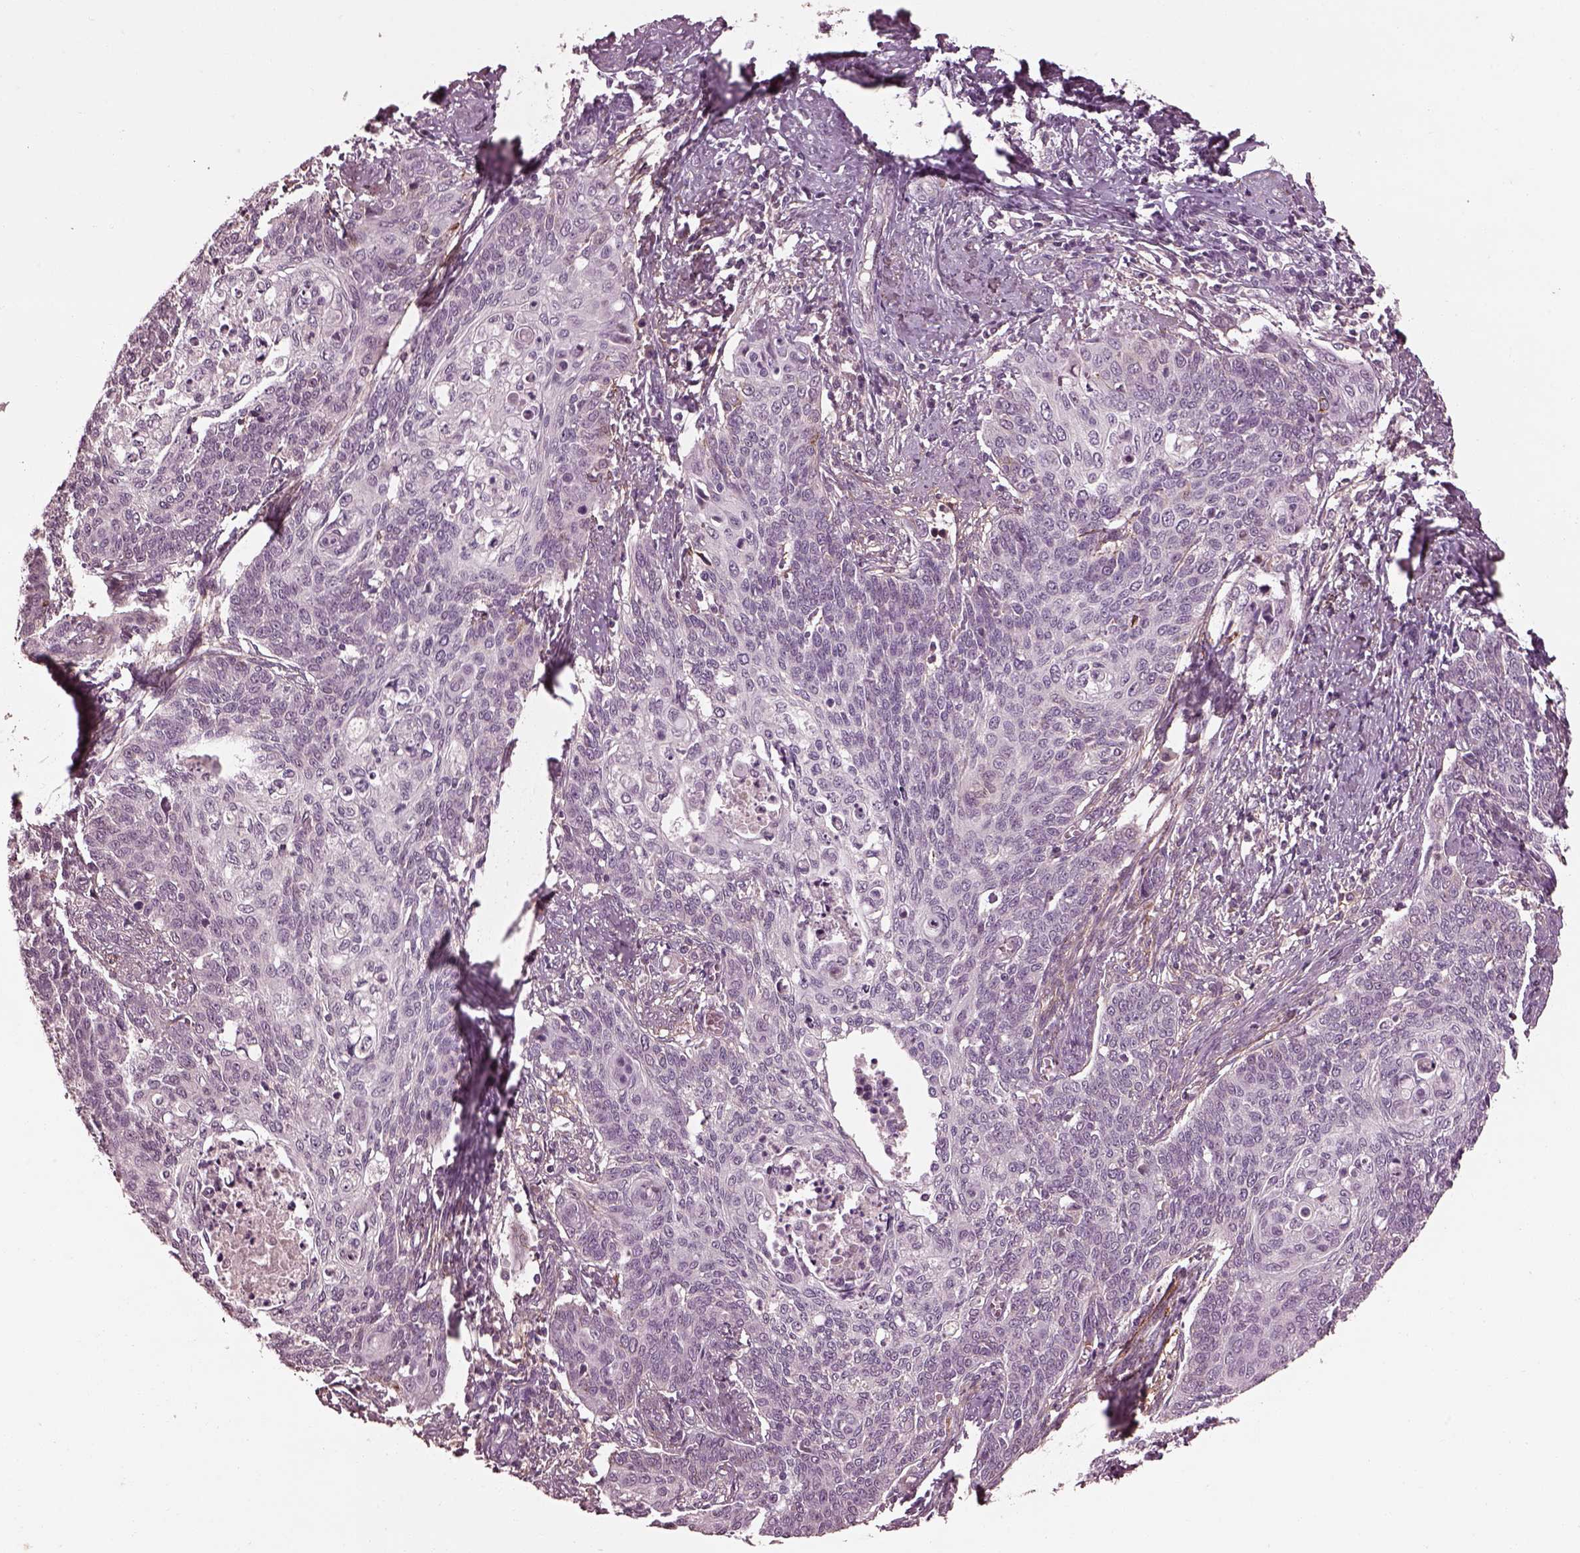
{"staining": {"intensity": "negative", "quantity": "none", "location": "none"}, "tissue": "cervical cancer", "cell_type": "Tumor cells", "image_type": "cancer", "snomed": [{"axis": "morphology", "description": "Normal tissue, NOS"}, {"axis": "morphology", "description": "Squamous cell carcinoma, NOS"}, {"axis": "topography", "description": "Cervix"}], "caption": "Cervical squamous cell carcinoma was stained to show a protein in brown. There is no significant expression in tumor cells. (DAB (3,3'-diaminobenzidine) IHC with hematoxylin counter stain).", "gene": "EFEMP1", "patient": {"sex": "female", "age": 39}}